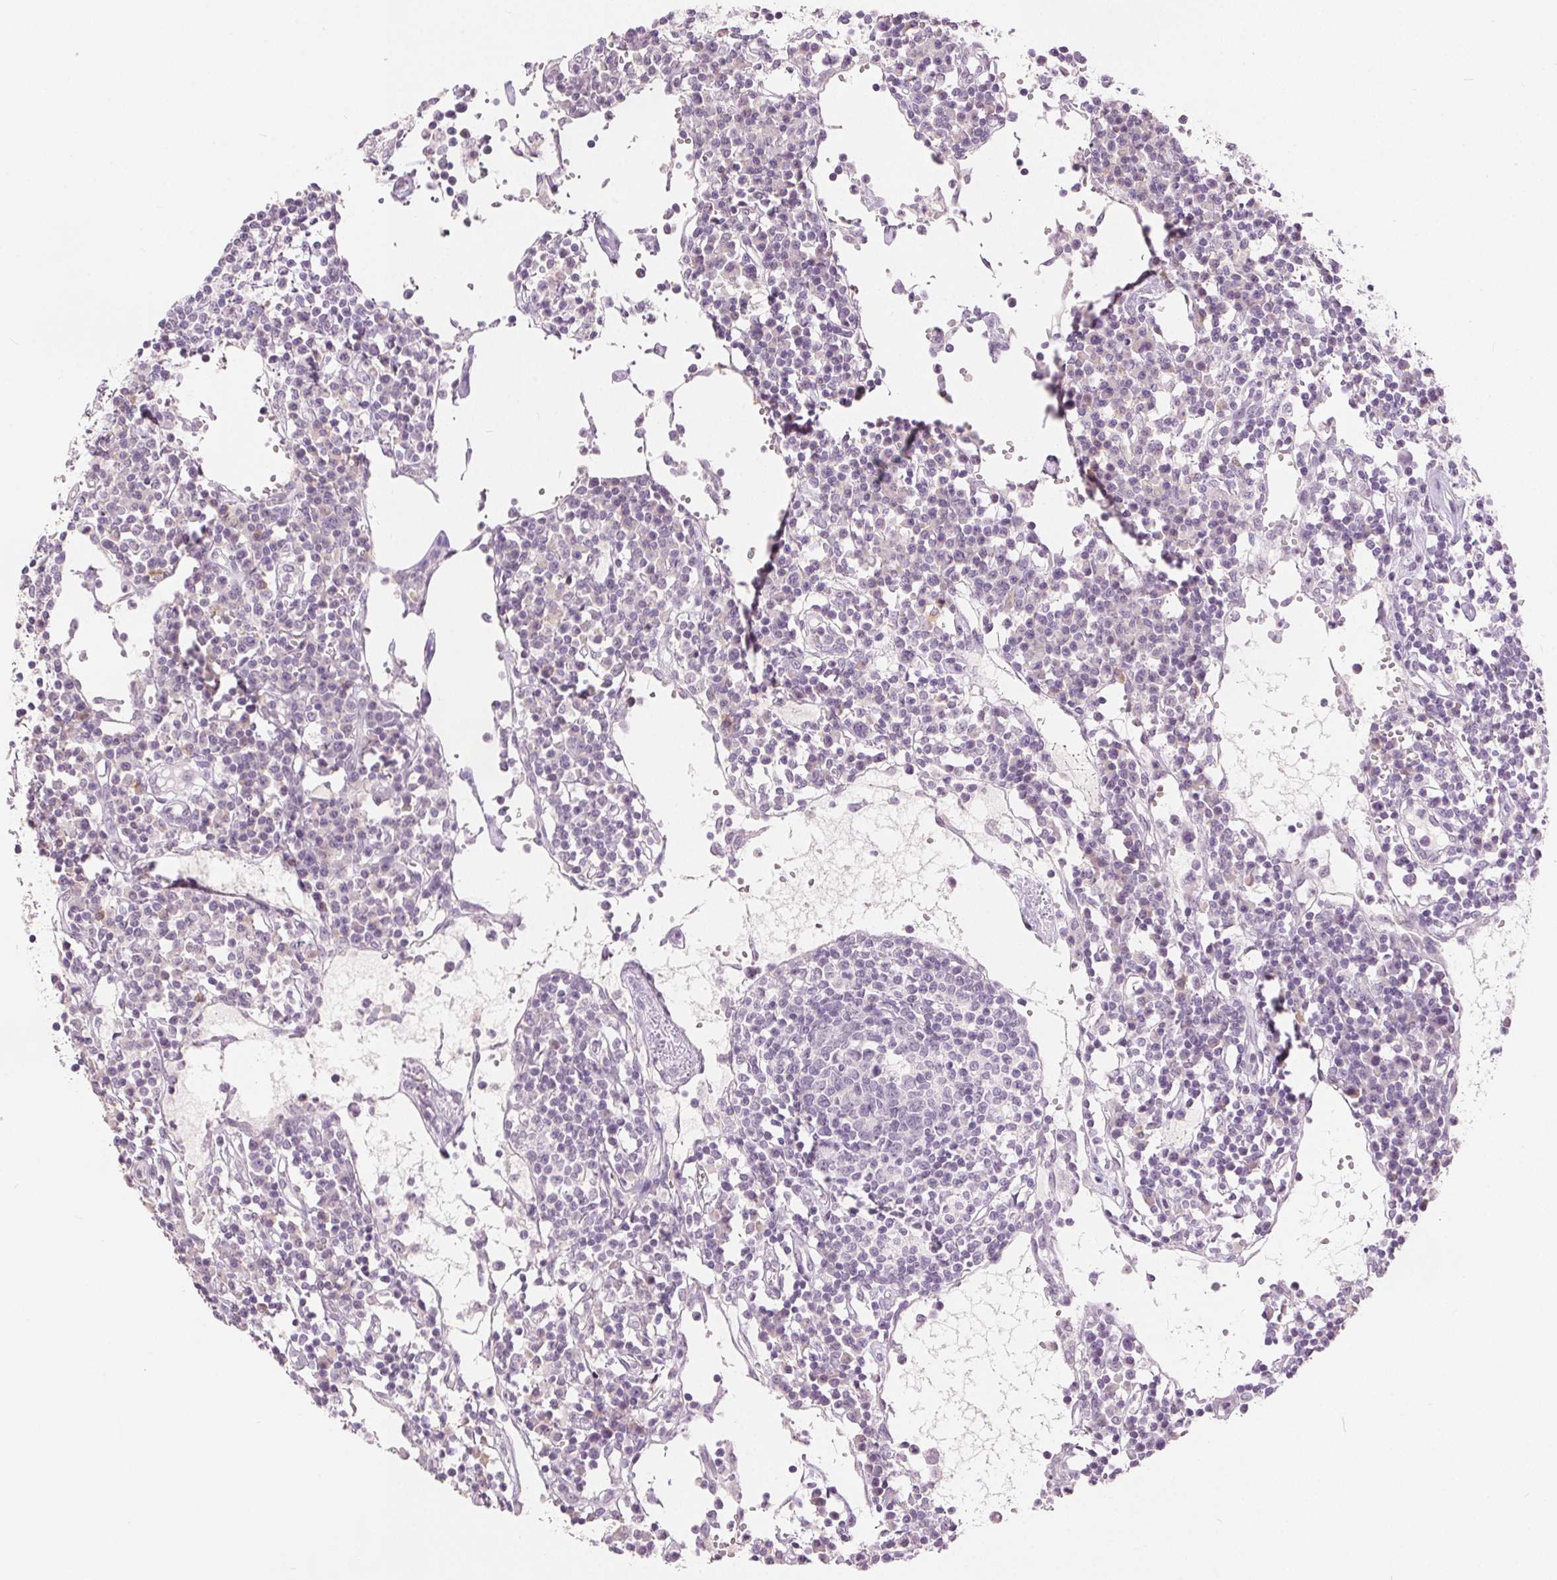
{"staining": {"intensity": "negative", "quantity": "none", "location": "none"}, "tissue": "lymph node", "cell_type": "Non-germinal center cells", "image_type": "normal", "snomed": [{"axis": "morphology", "description": "Normal tissue, NOS"}, {"axis": "topography", "description": "Lymph node"}], "caption": "A high-resolution image shows immunohistochemistry staining of normal lymph node, which exhibits no significant staining in non-germinal center cells.", "gene": "CA12", "patient": {"sex": "female", "age": 78}}